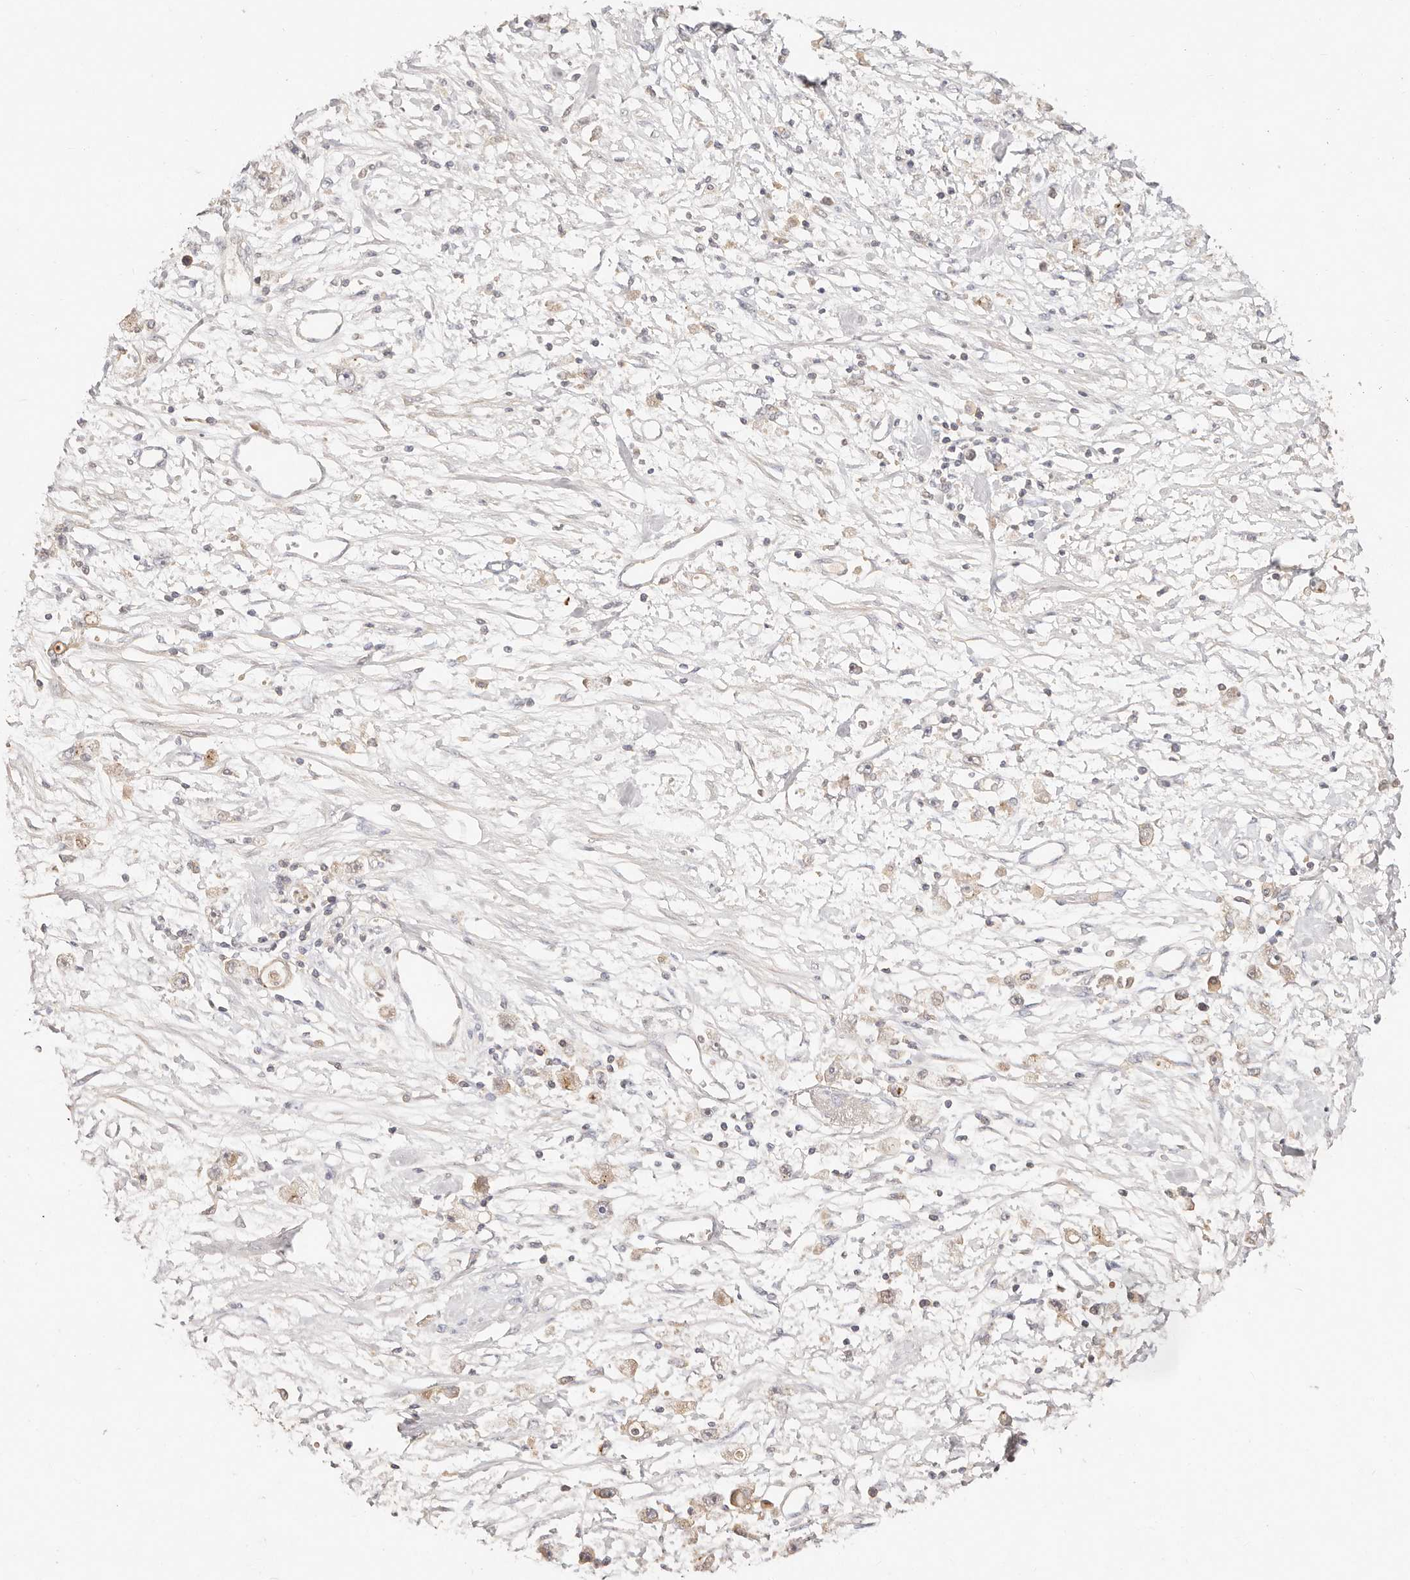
{"staining": {"intensity": "weak", "quantity": "<25%", "location": "cytoplasmic/membranous"}, "tissue": "stomach cancer", "cell_type": "Tumor cells", "image_type": "cancer", "snomed": [{"axis": "morphology", "description": "Adenocarcinoma, NOS"}, {"axis": "topography", "description": "Stomach"}], "caption": "Adenocarcinoma (stomach) was stained to show a protein in brown. There is no significant staining in tumor cells.", "gene": "CXADR", "patient": {"sex": "female", "age": 59}}